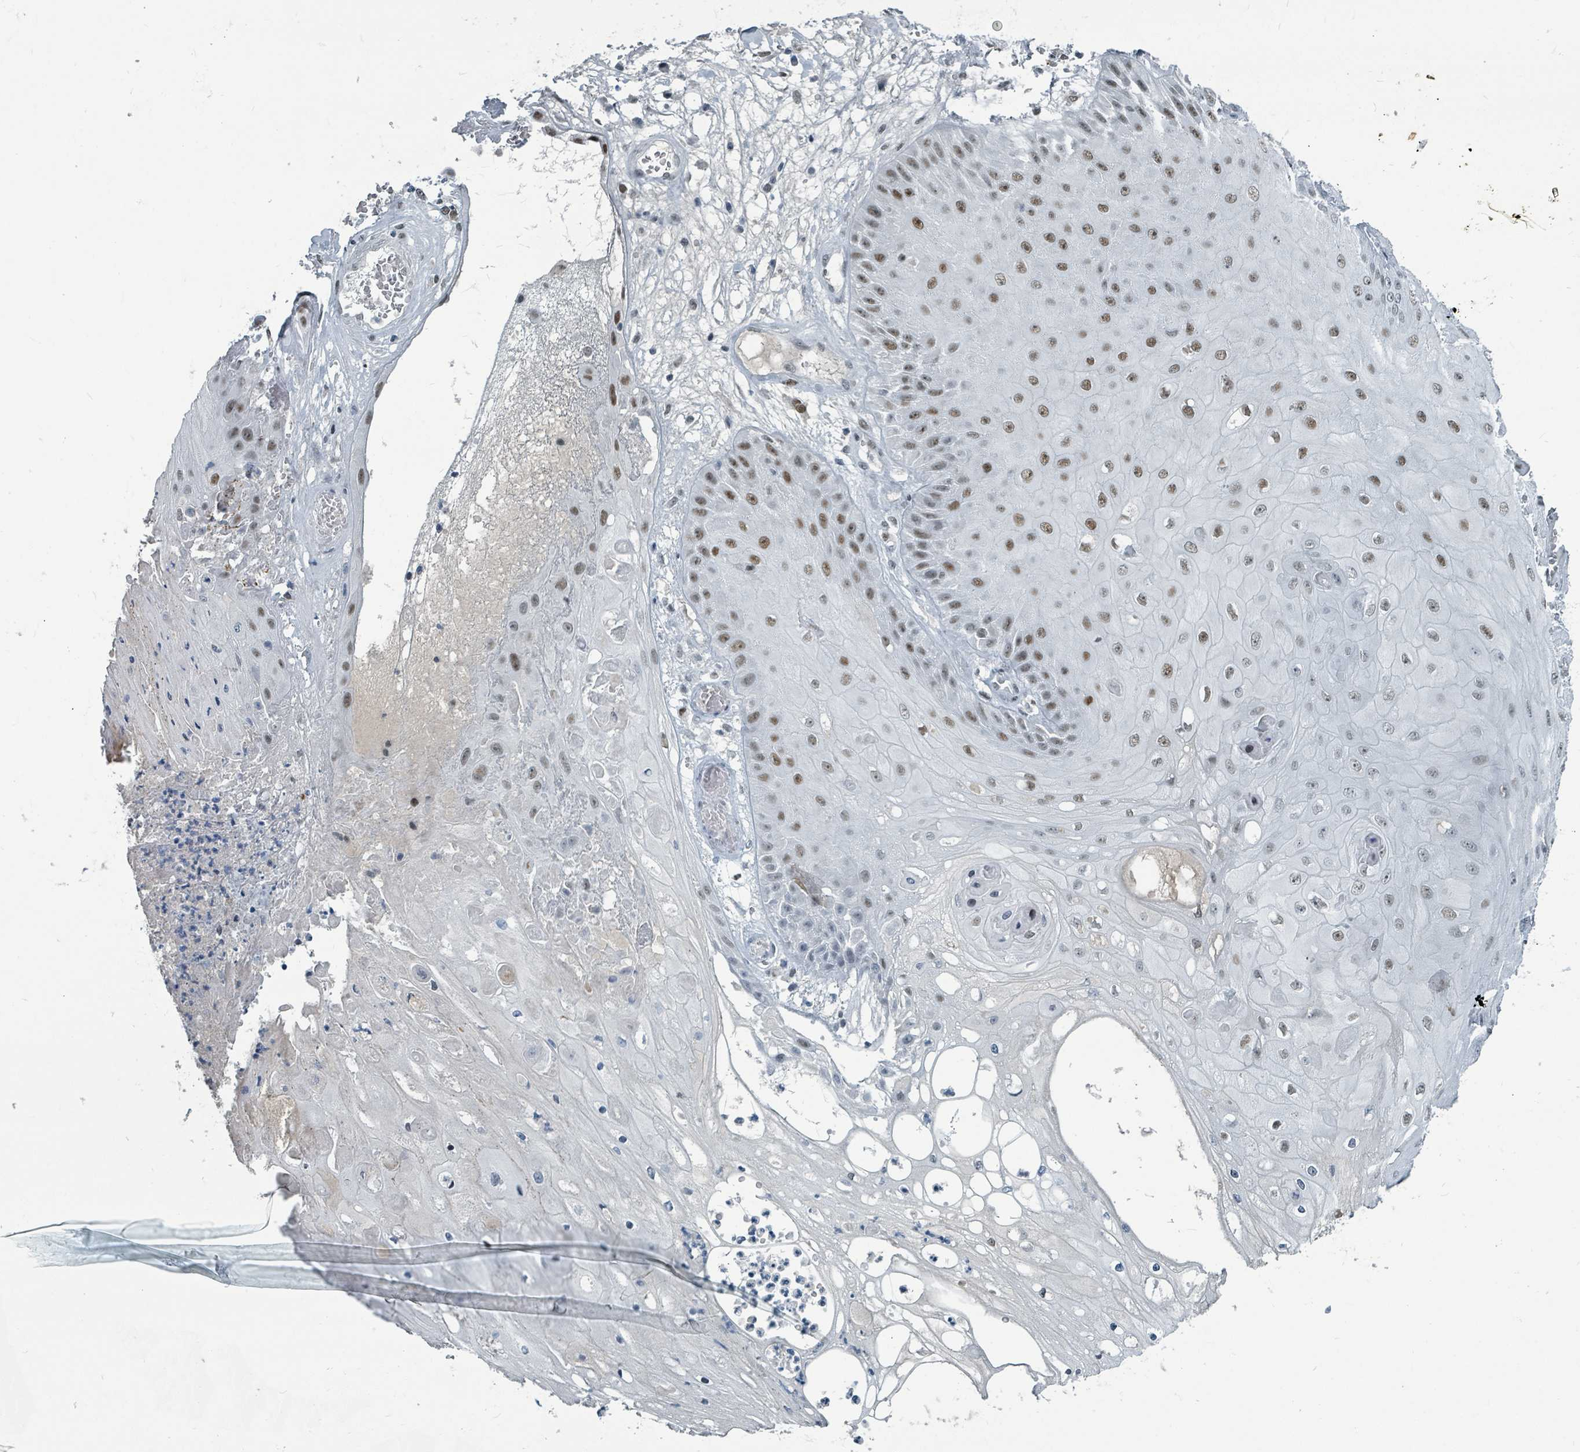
{"staining": {"intensity": "moderate", "quantity": ">75%", "location": "nuclear"}, "tissue": "skin cancer", "cell_type": "Tumor cells", "image_type": "cancer", "snomed": [{"axis": "morphology", "description": "Squamous cell carcinoma, NOS"}, {"axis": "topography", "description": "Skin"}], "caption": "A photomicrograph of human squamous cell carcinoma (skin) stained for a protein displays moderate nuclear brown staining in tumor cells.", "gene": "UCK1", "patient": {"sex": "male", "age": 70}}